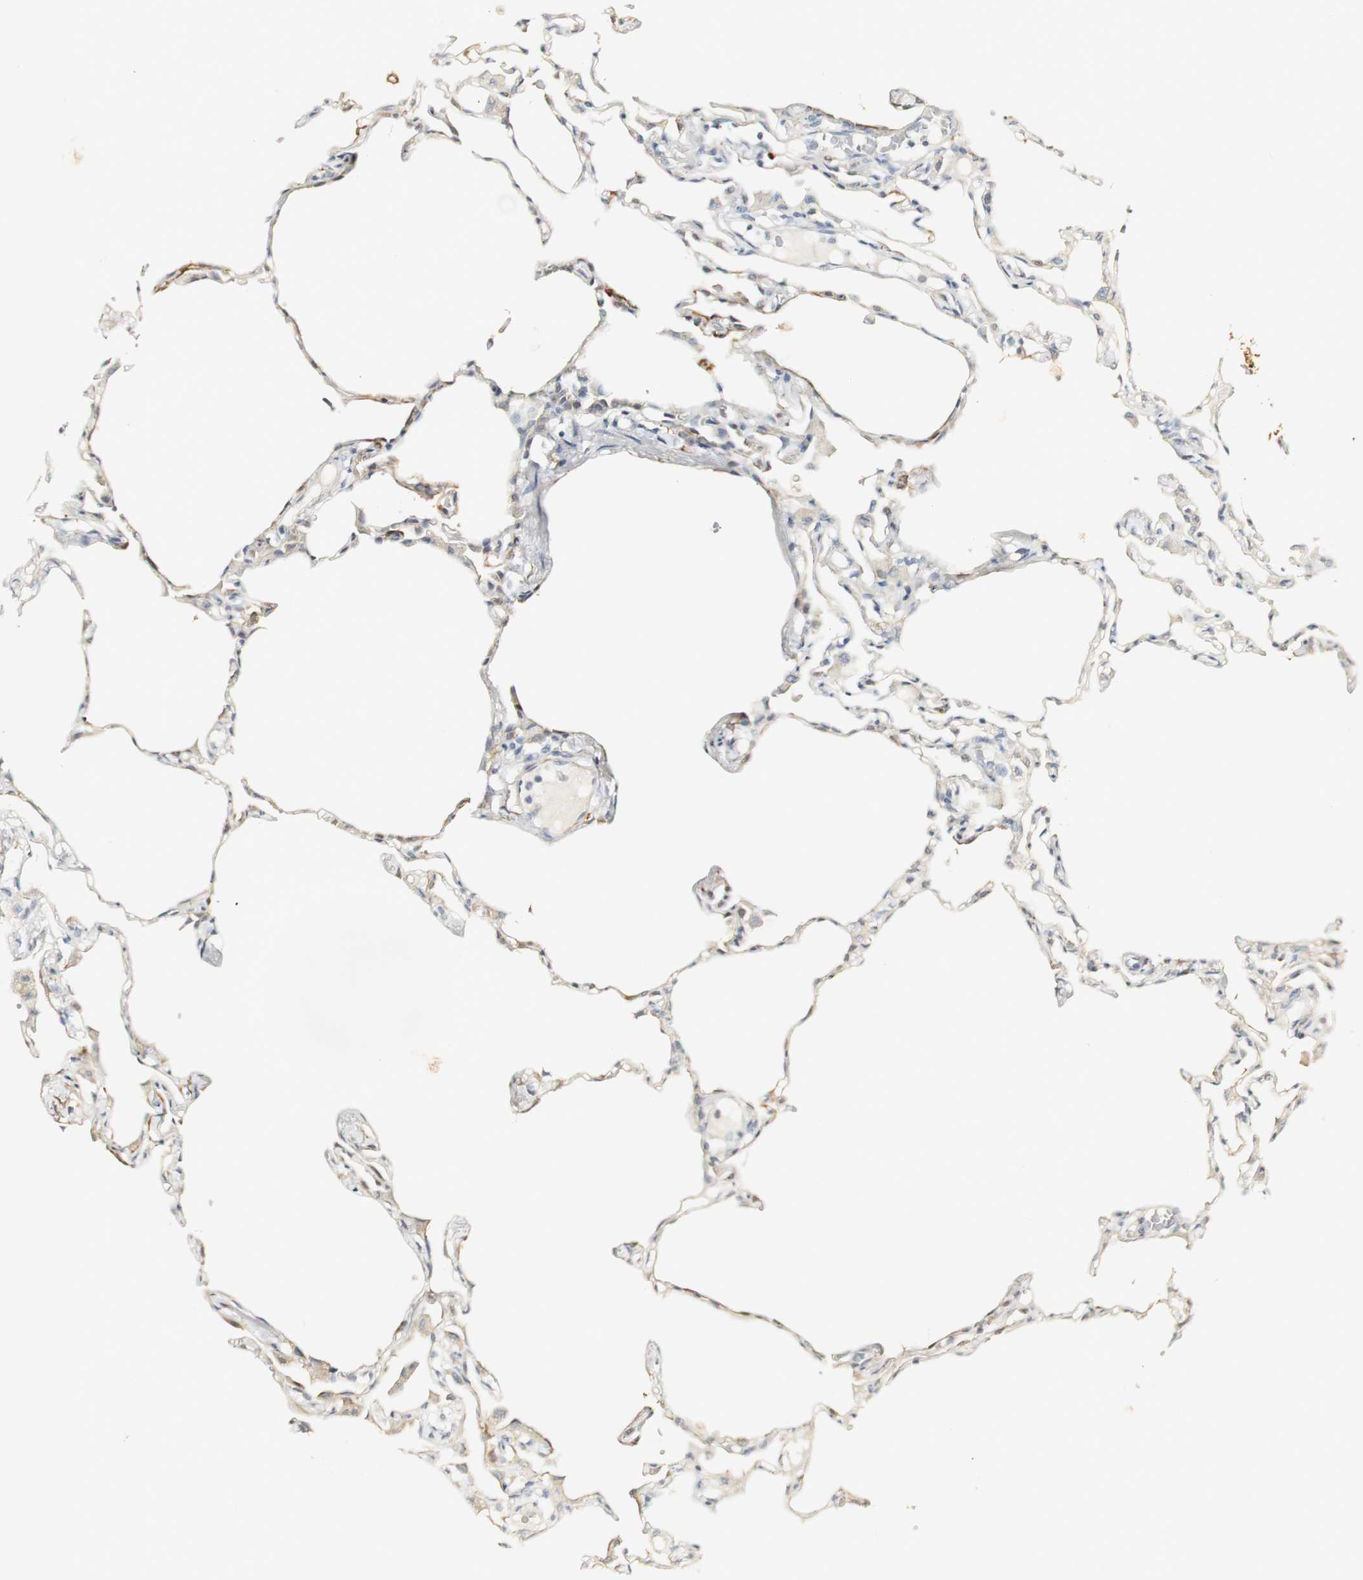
{"staining": {"intensity": "weak", "quantity": "<25%", "location": "cytoplasmic/membranous"}, "tissue": "lung", "cell_type": "Alveolar cells", "image_type": "normal", "snomed": [{"axis": "morphology", "description": "Normal tissue, NOS"}, {"axis": "topography", "description": "Lung"}], "caption": "Human lung stained for a protein using immunohistochemistry shows no staining in alveolar cells.", "gene": "FMO3", "patient": {"sex": "female", "age": 49}}